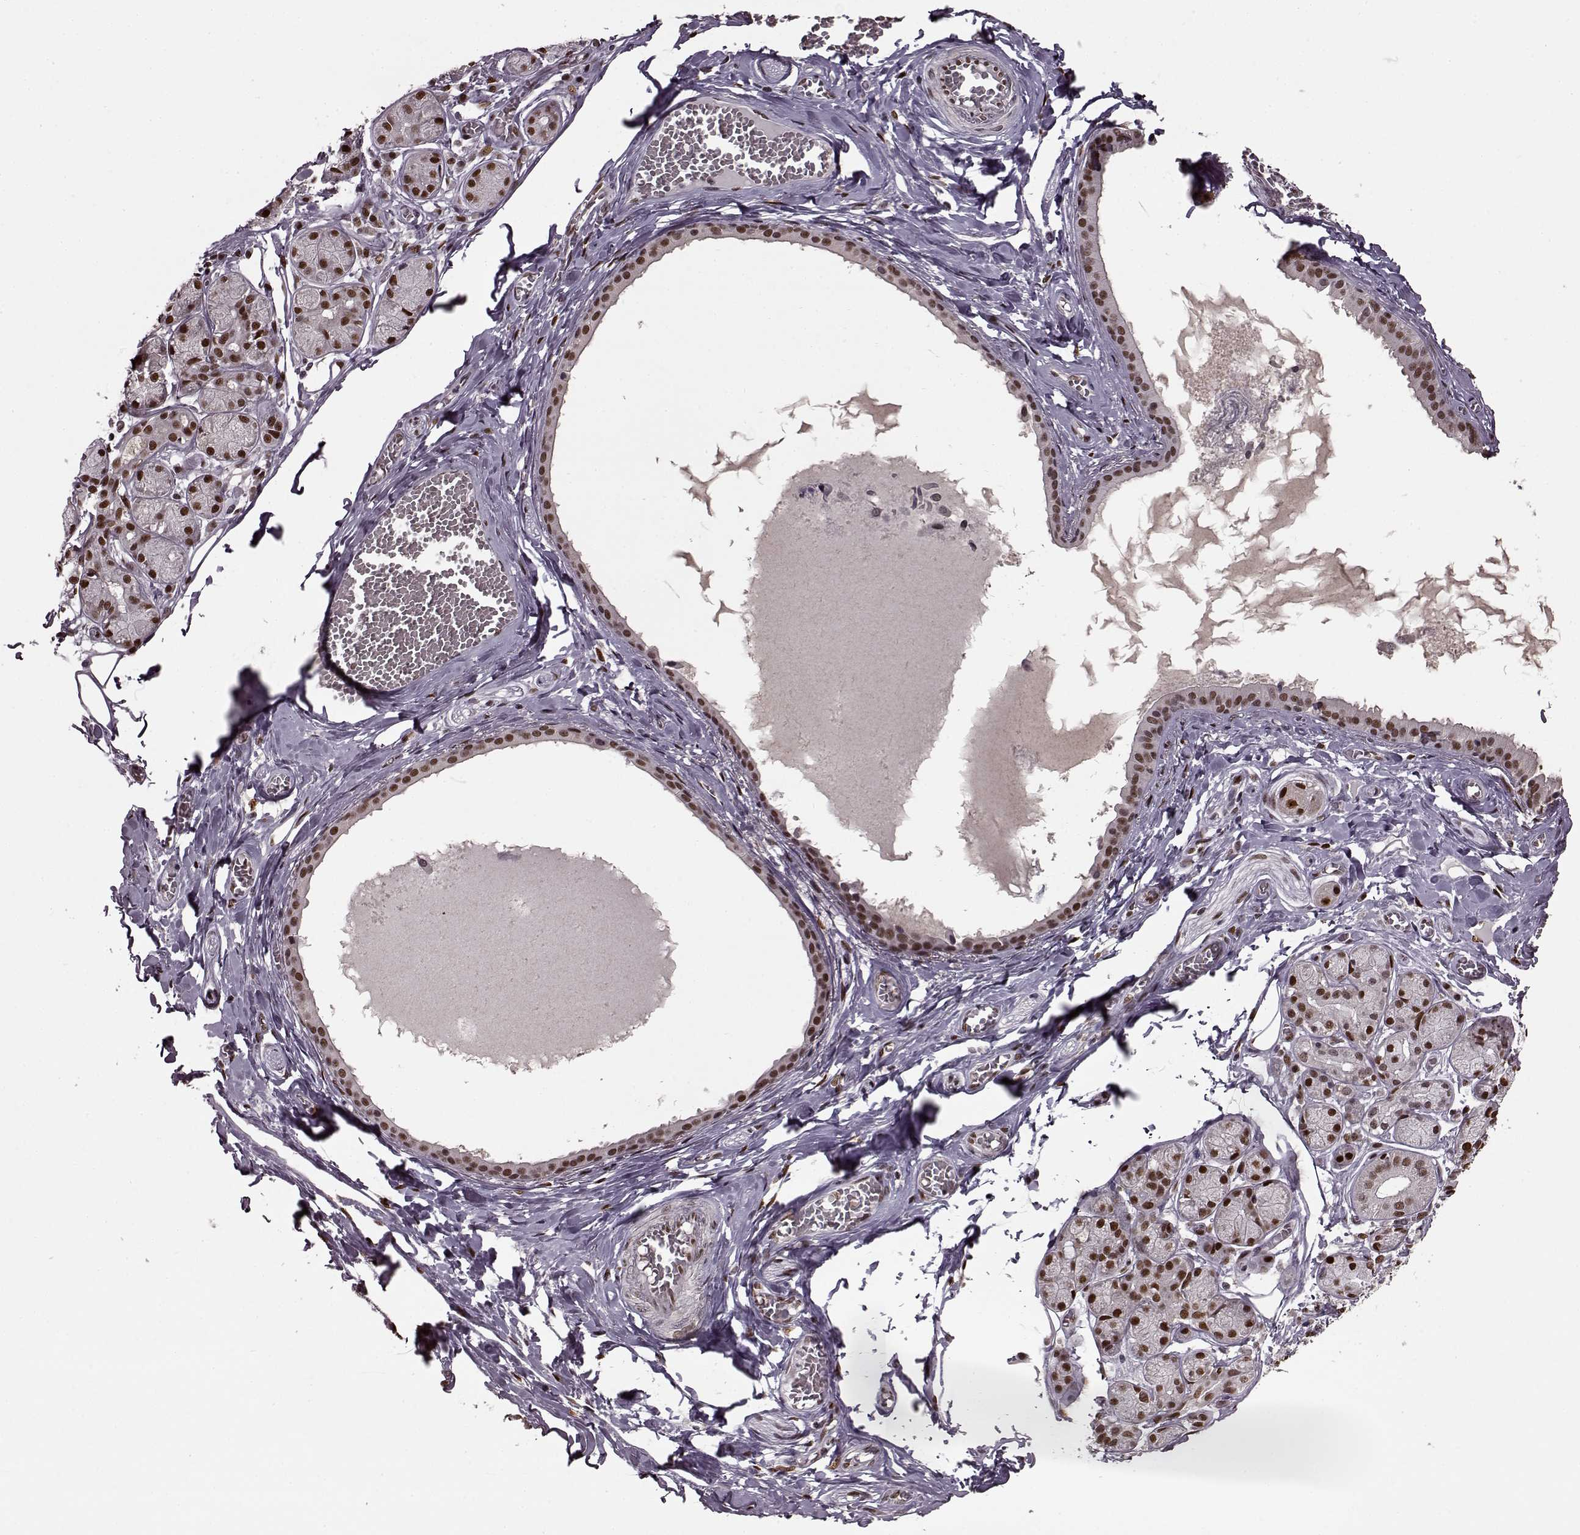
{"staining": {"intensity": "strong", "quantity": ">75%", "location": "nuclear"}, "tissue": "salivary gland", "cell_type": "Glandular cells", "image_type": "normal", "snomed": [{"axis": "morphology", "description": "Normal tissue, NOS"}, {"axis": "topography", "description": "Salivary gland"}, {"axis": "topography", "description": "Peripheral nerve tissue"}], "caption": "Immunohistochemistry (IHC) photomicrograph of unremarkable human salivary gland stained for a protein (brown), which reveals high levels of strong nuclear staining in approximately >75% of glandular cells.", "gene": "FTO", "patient": {"sex": "male", "age": 71}}